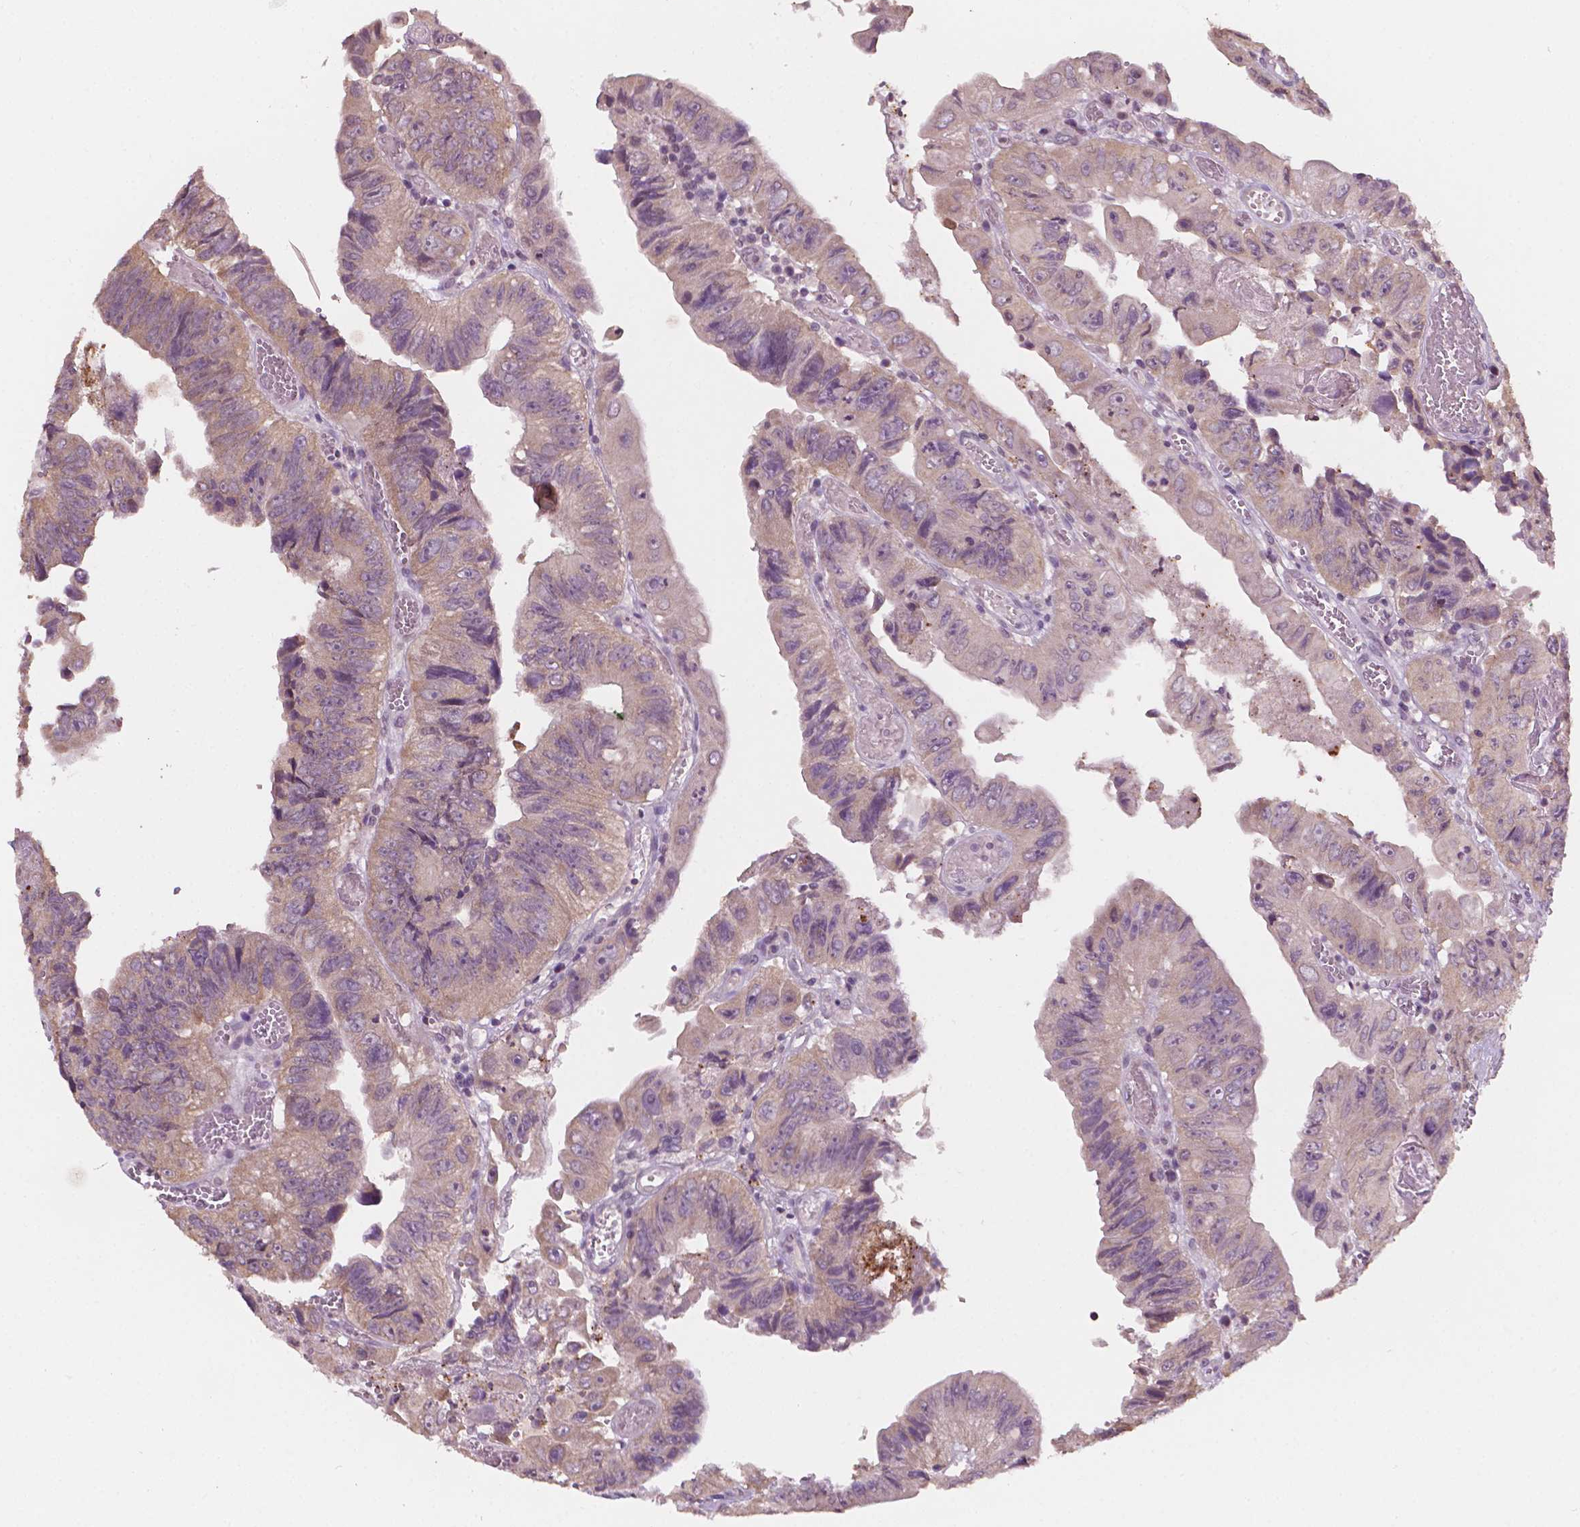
{"staining": {"intensity": "weak", "quantity": ">75%", "location": "cytoplasmic/membranous"}, "tissue": "colorectal cancer", "cell_type": "Tumor cells", "image_type": "cancer", "snomed": [{"axis": "morphology", "description": "Adenocarcinoma, NOS"}, {"axis": "topography", "description": "Colon"}], "caption": "Immunohistochemistry staining of colorectal adenocarcinoma, which shows low levels of weak cytoplasmic/membranous positivity in approximately >75% of tumor cells indicating weak cytoplasmic/membranous protein expression. The staining was performed using DAB (brown) for protein detection and nuclei were counterstained in hematoxylin (blue).", "gene": "NOS1AP", "patient": {"sex": "female", "age": 84}}